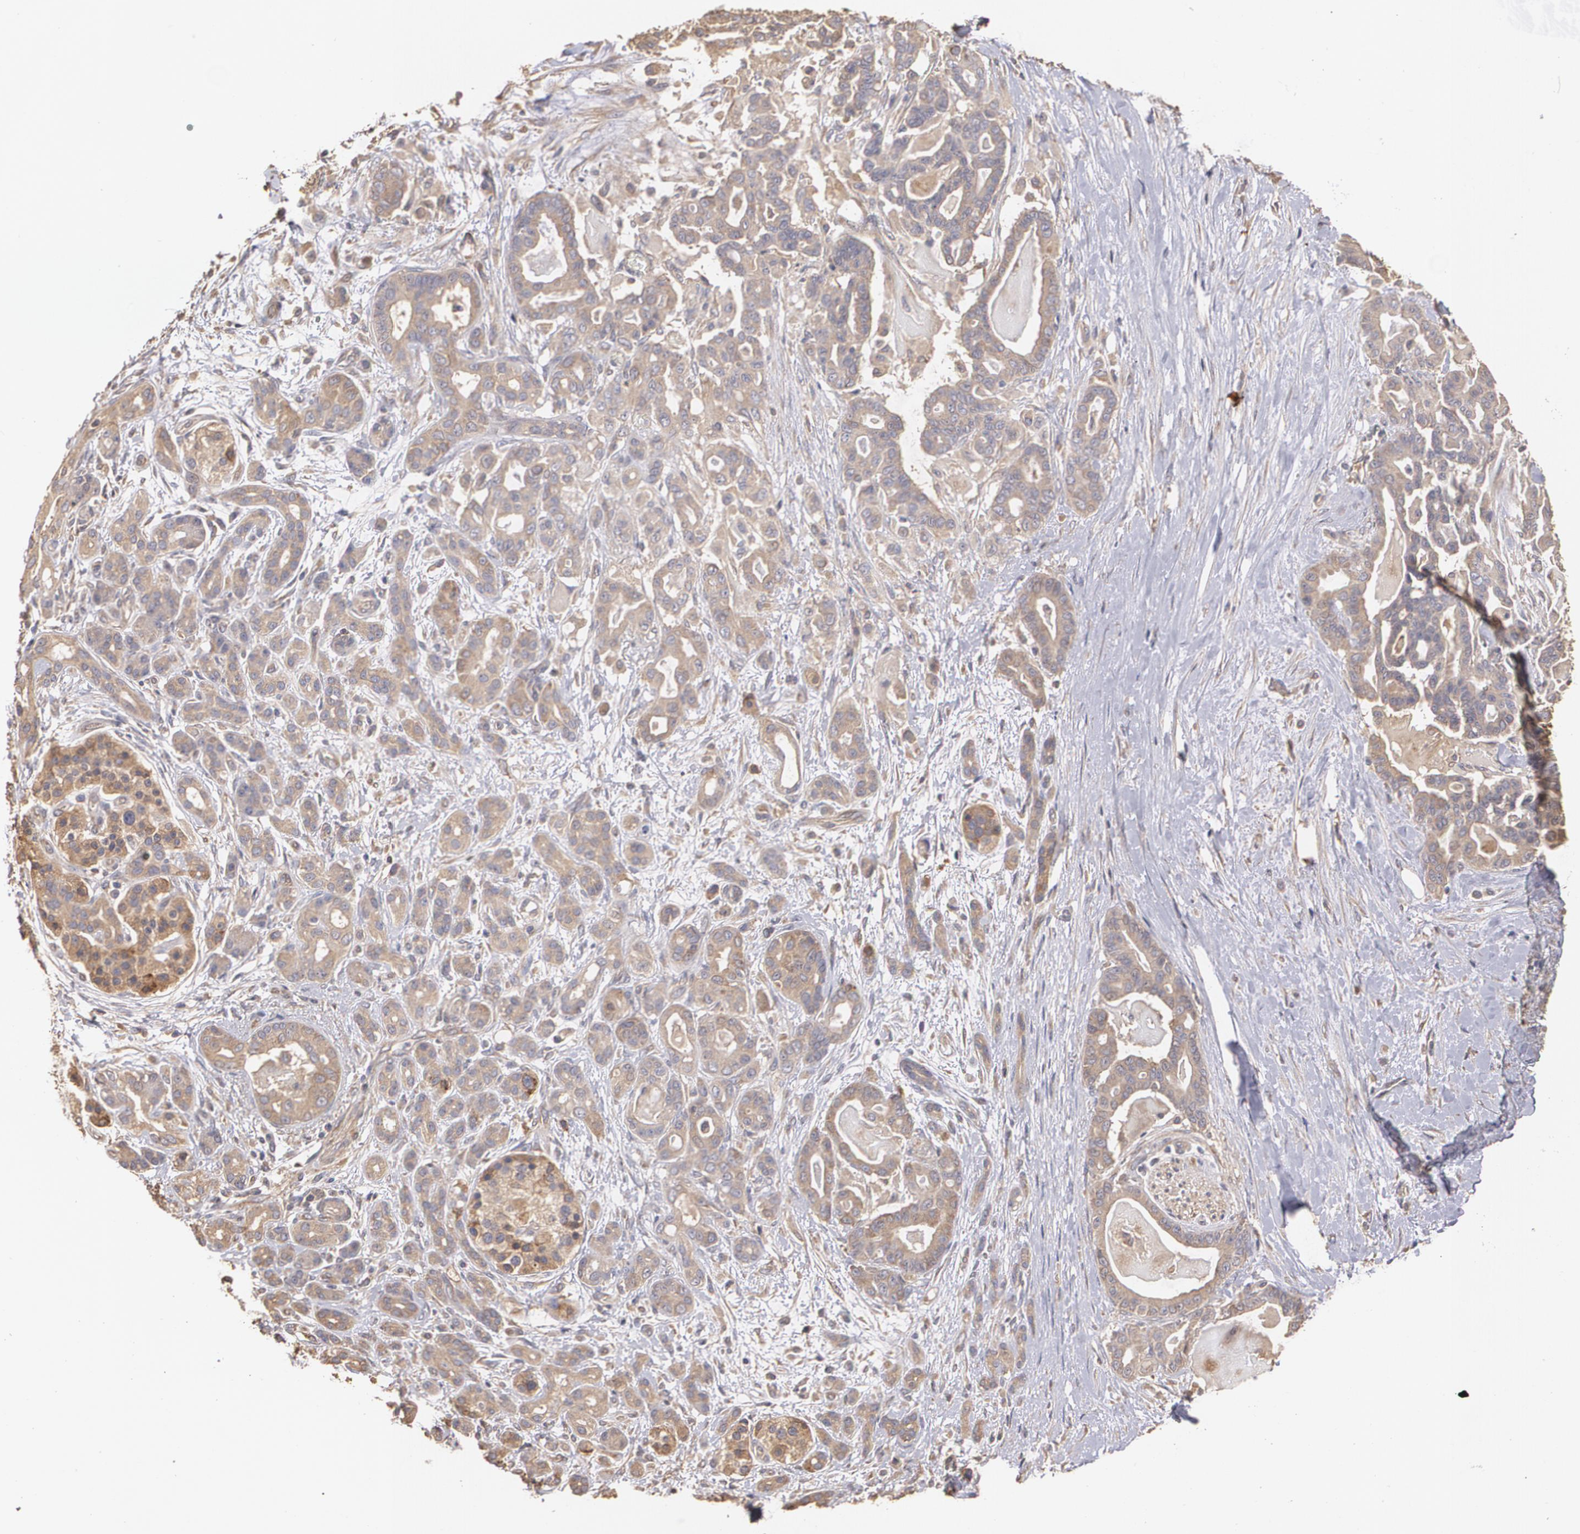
{"staining": {"intensity": "weak", "quantity": ">75%", "location": "cytoplasmic/membranous"}, "tissue": "pancreatic cancer", "cell_type": "Tumor cells", "image_type": "cancer", "snomed": [{"axis": "morphology", "description": "Adenocarcinoma, NOS"}, {"axis": "topography", "description": "Pancreas"}], "caption": "Immunohistochemical staining of human pancreatic cancer (adenocarcinoma) exhibits low levels of weak cytoplasmic/membranous protein expression in about >75% of tumor cells.", "gene": "PON1", "patient": {"sex": "male", "age": 63}}